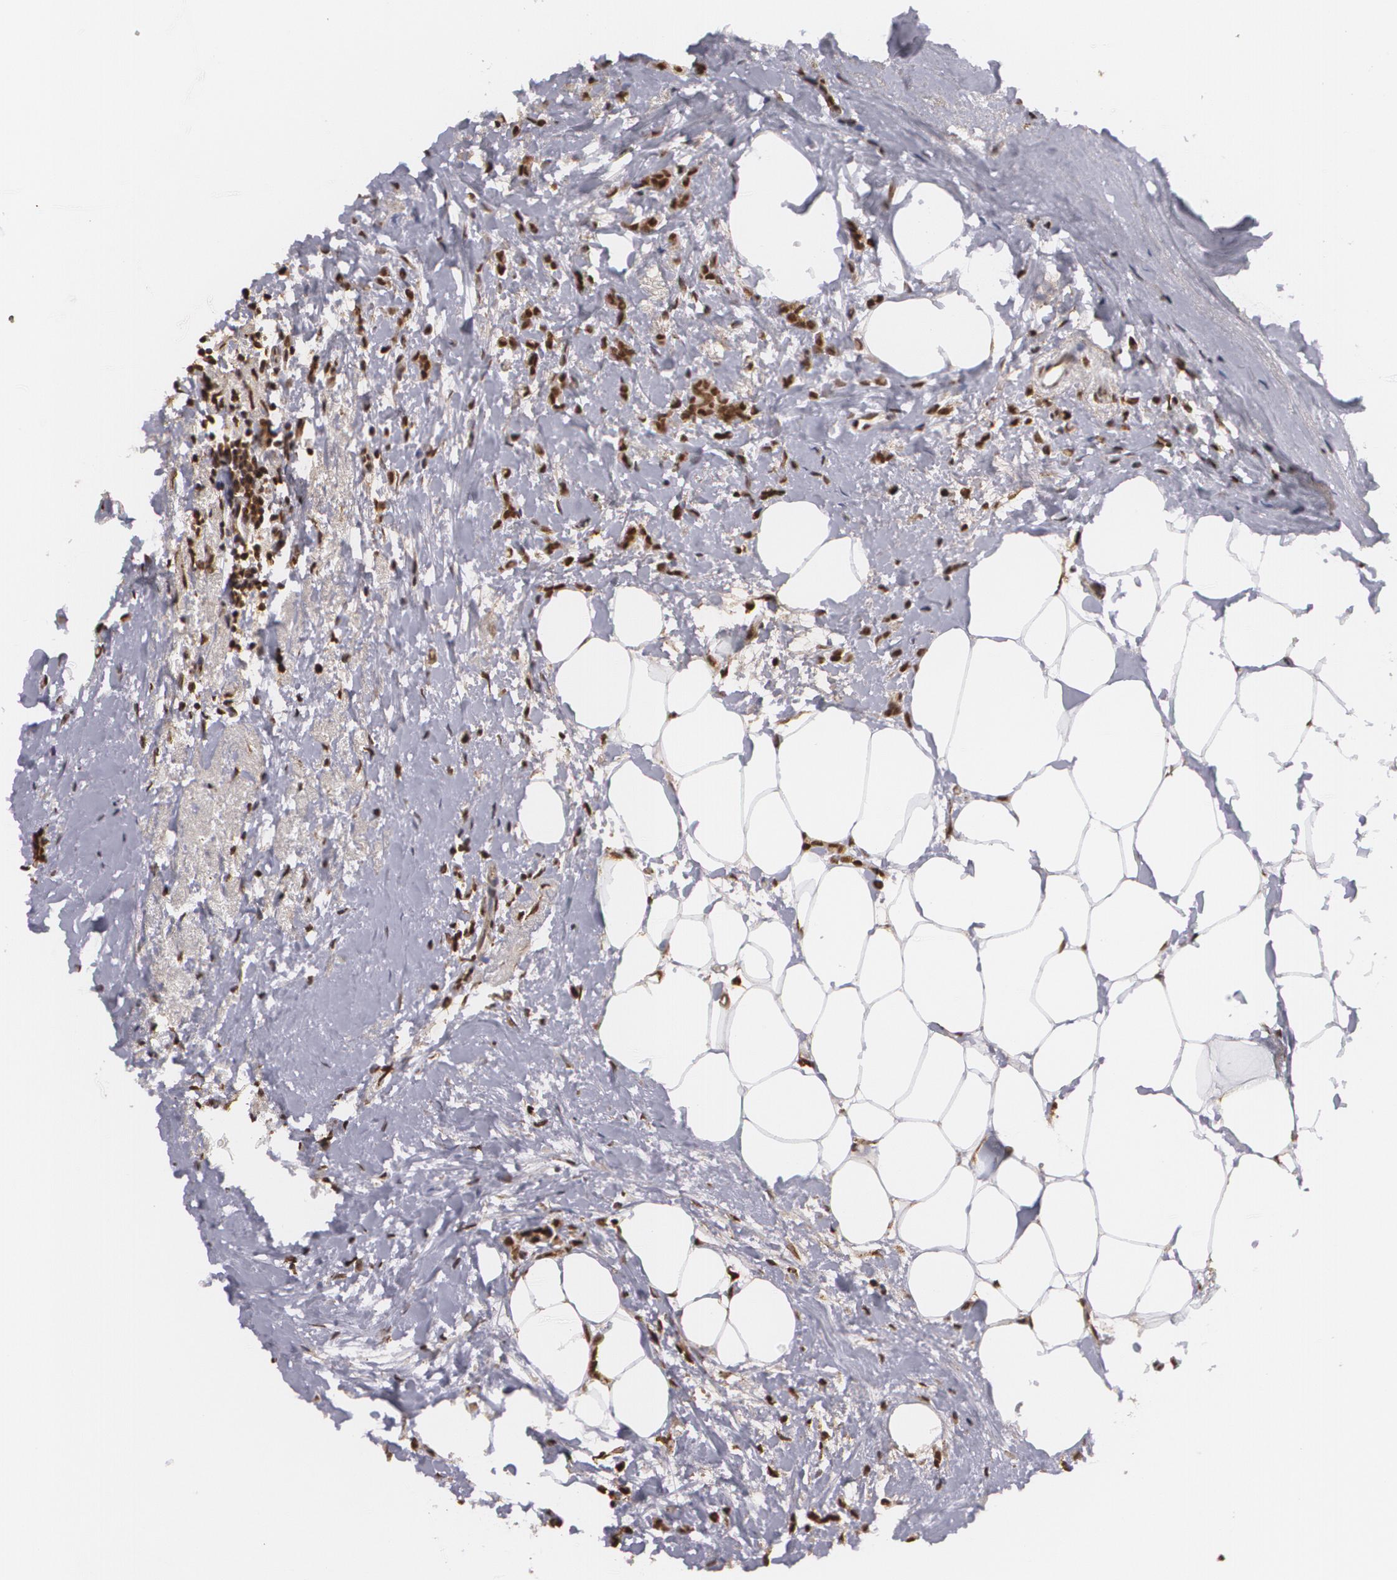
{"staining": {"intensity": "strong", "quantity": ">75%", "location": "nuclear"}, "tissue": "breast cancer", "cell_type": "Tumor cells", "image_type": "cancer", "snomed": [{"axis": "morphology", "description": "Lobular carcinoma"}, {"axis": "topography", "description": "Breast"}], "caption": "There is high levels of strong nuclear positivity in tumor cells of breast cancer, as demonstrated by immunohistochemical staining (brown color).", "gene": "MXD1", "patient": {"sex": "female", "age": 56}}